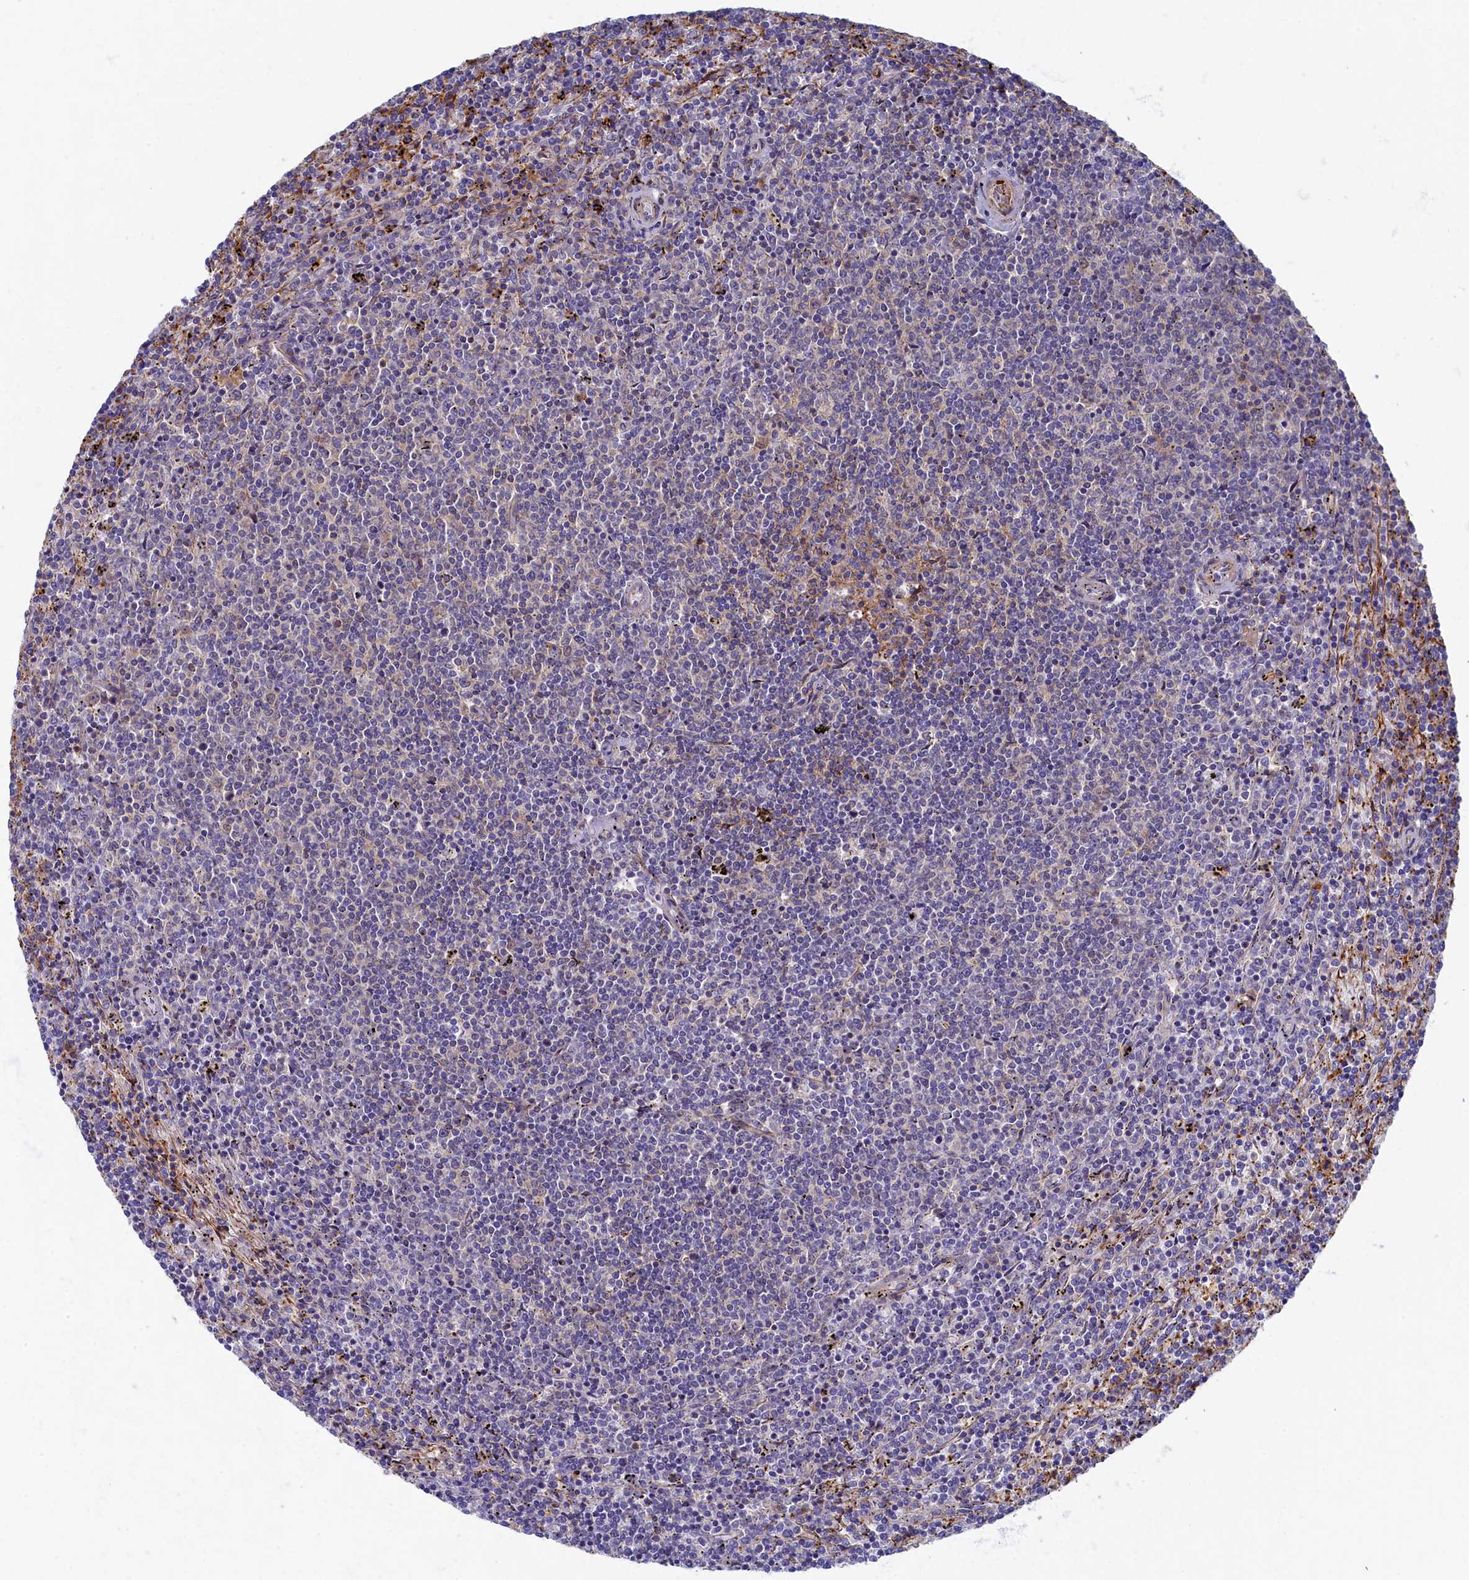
{"staining": {"intensity": "negative", "quantity": "none", "location": "none"}, "tissue": "lymphoma", "cell_type": "Tumor cells", "image_type": "cancer", "snomed": [{"axis": "morphology", "description": "Malignant lymphoma, non-Hodgkin's type, Low grade"}, {"axis": "topography", "description": "Spleen"}], "caption": "Protein analysis of malignant lymphoma, non-Hodgkin's type (low-grade) displays no significant expression in tumor cells.", "gene": "PSMG2", "patient": {"sex": "female", "age": 50}}